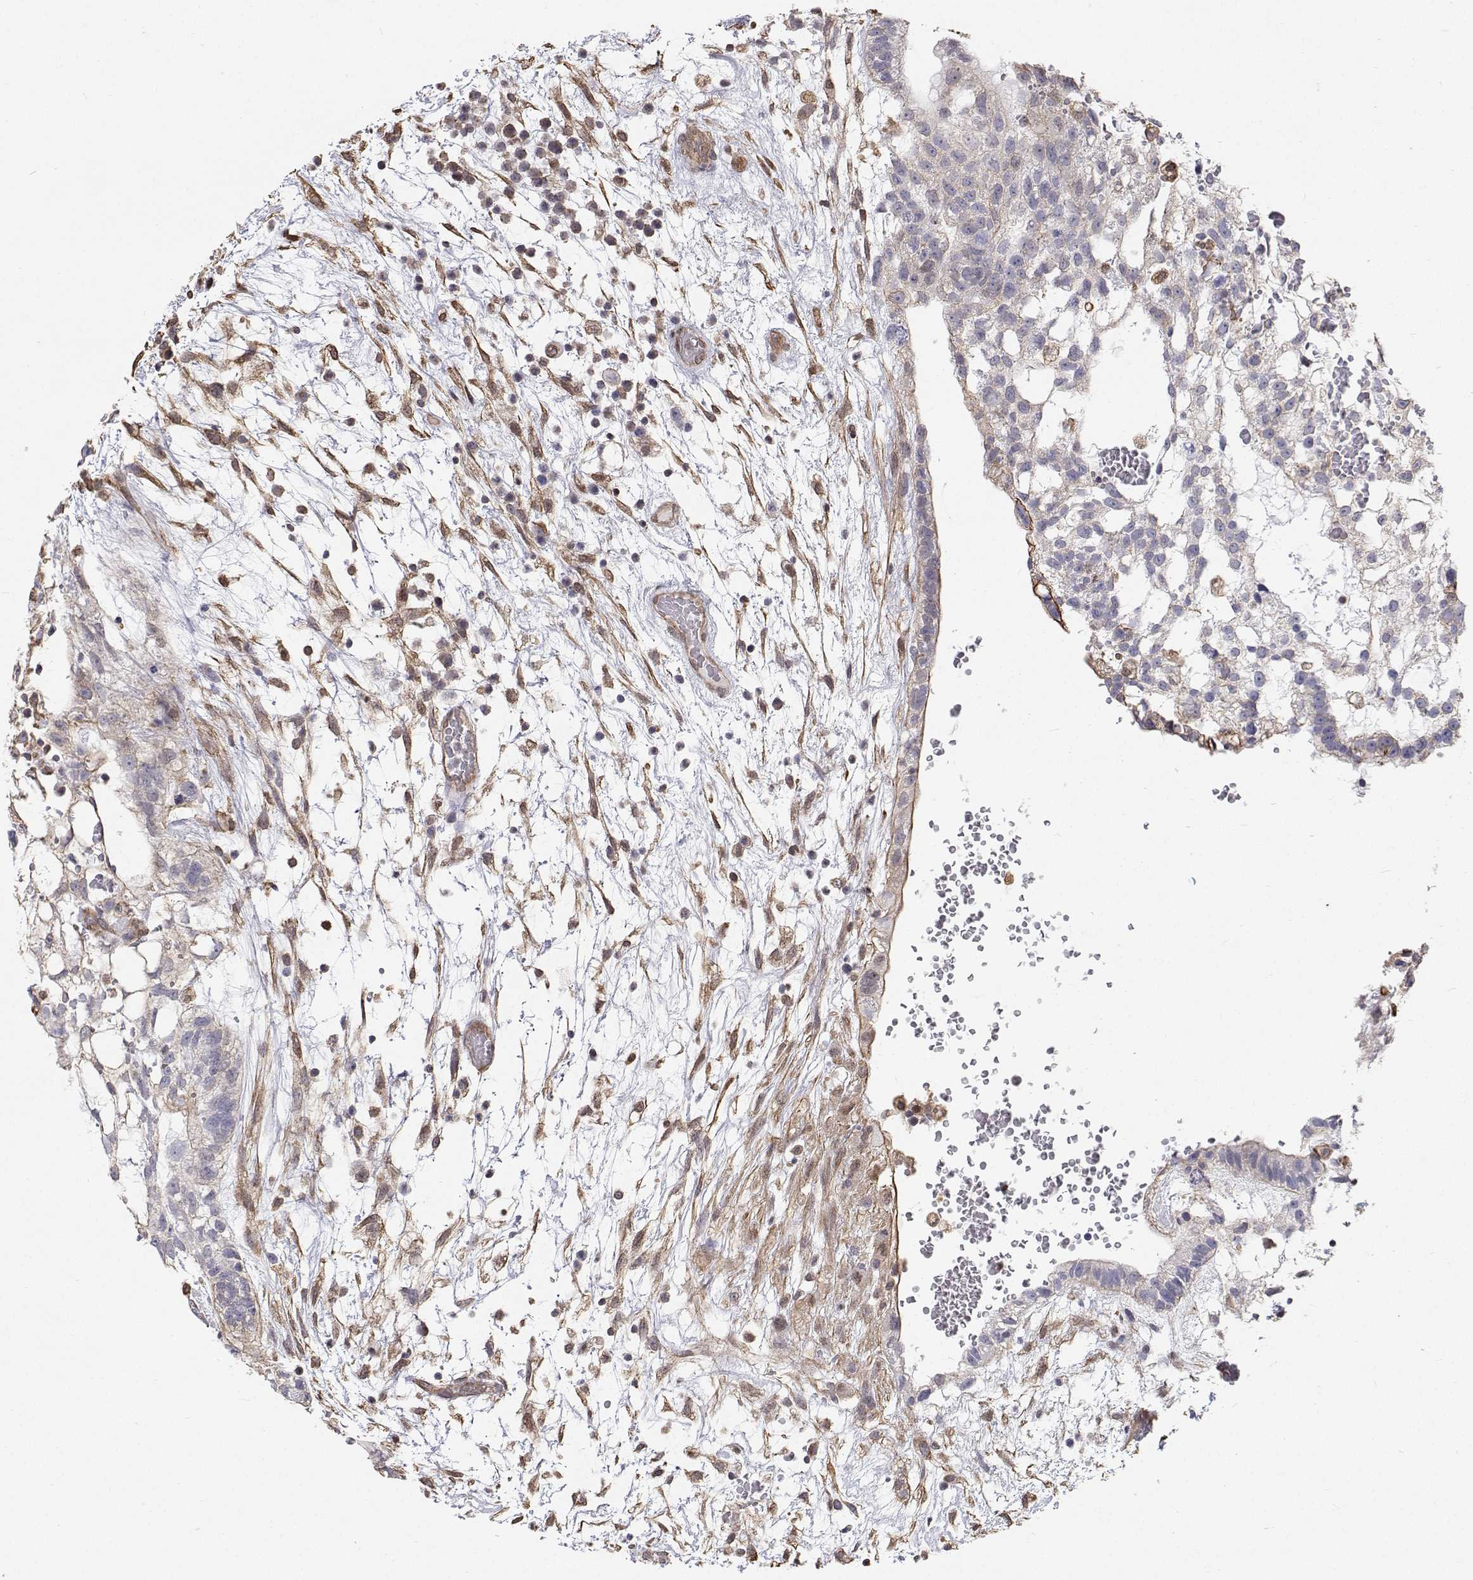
{"staining": {"intensity": "negative", "quantity": "none", "location": "none"}, "tissue": "testis cancer", "cell_type": "Tumor cells", "image_type": "cancer", "snomed": [{"axis": "morphology", "description": "Normal tissue, NOS"}, {"axis": "morphology", "description": "Carcinoma, Embryonal, NOS"}, {"axis": "topography", "description": "Testis"}], "caption": "Tumor cells show no significant positivity in embryonal carcinoma (testis).", "gene": "GSDMA", "patient": {"sex": "male", "age": 32}}